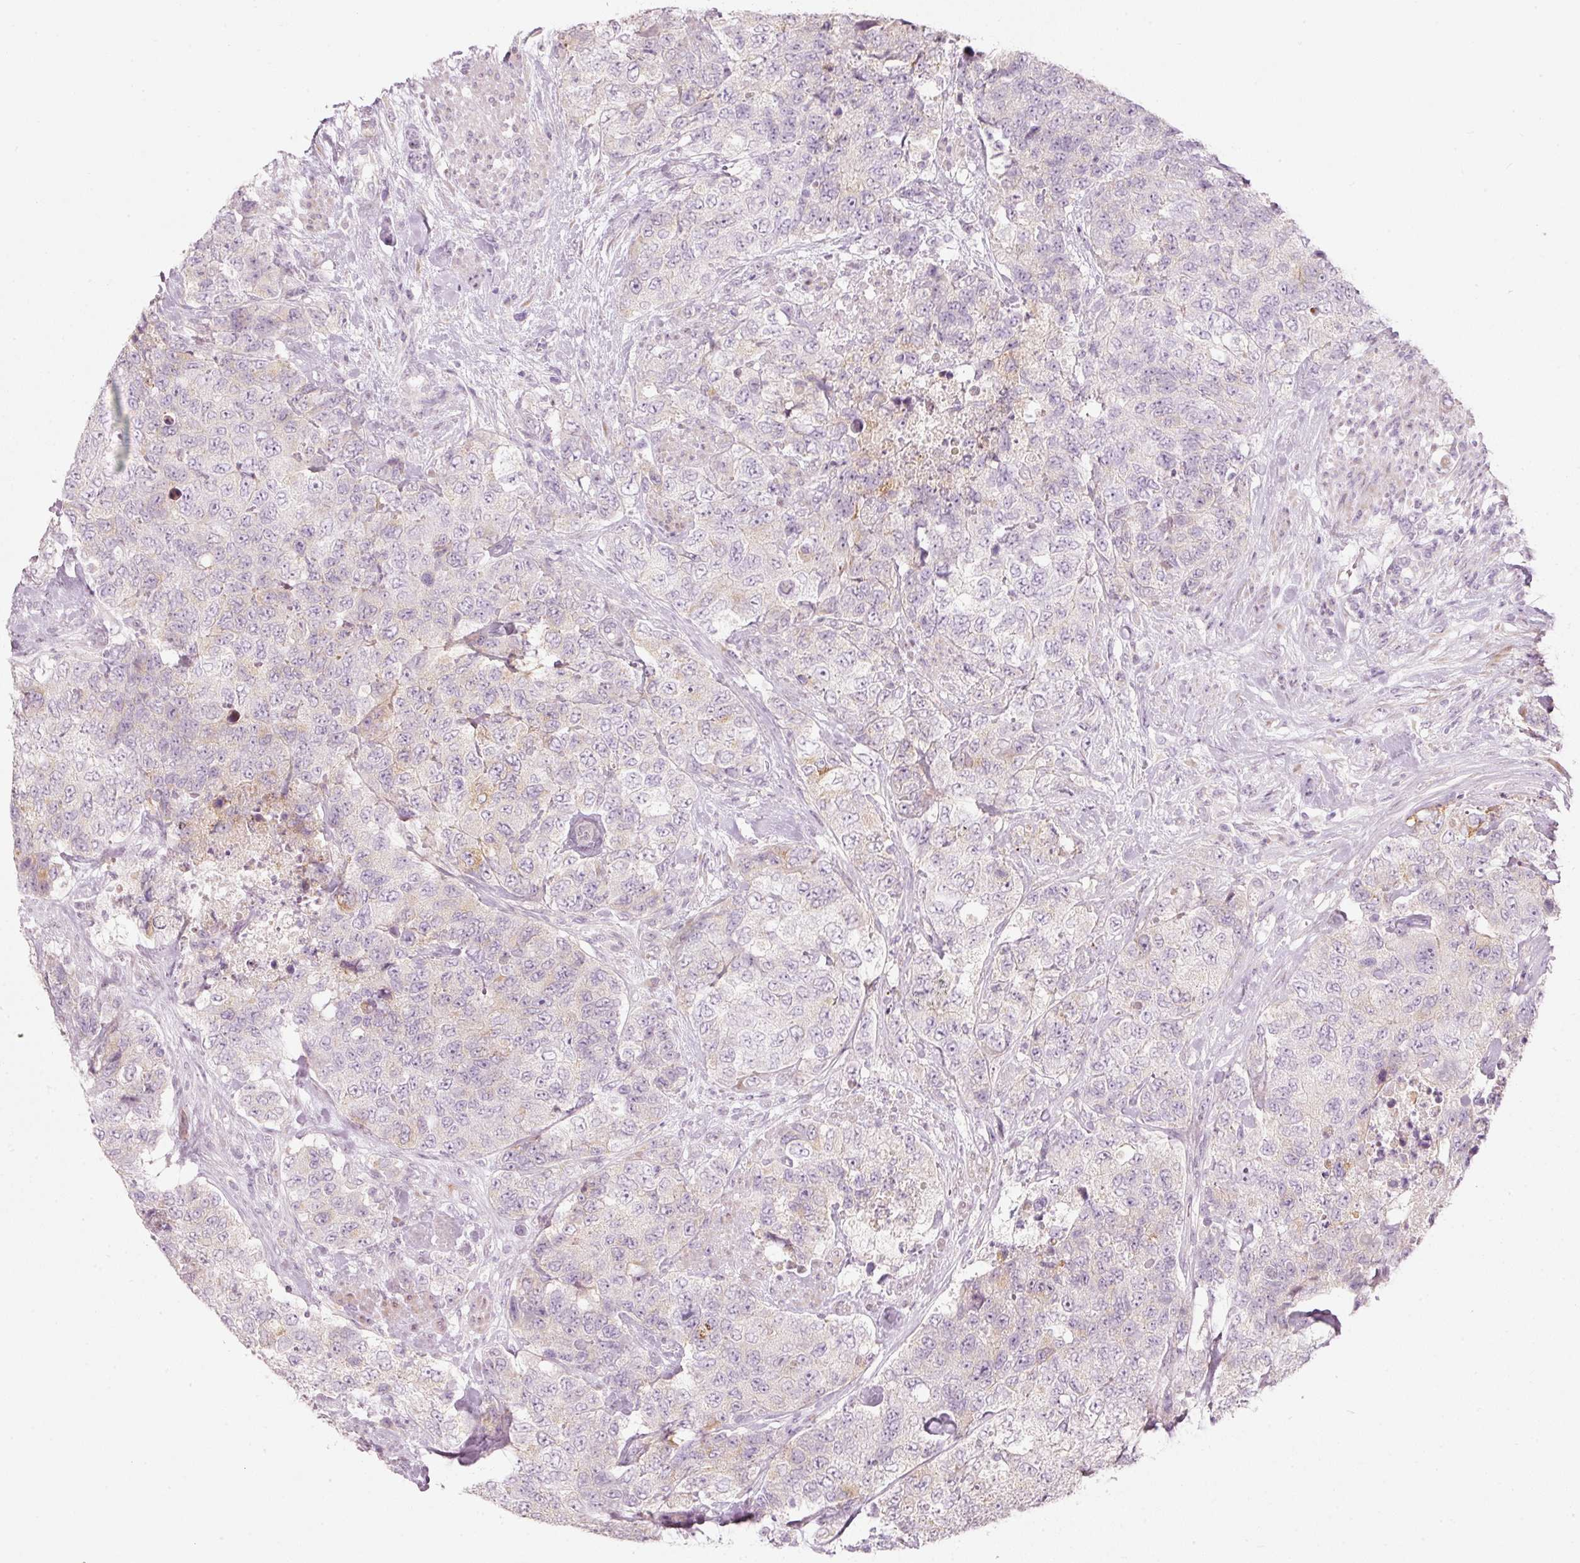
{"staining": {"intensity": "weak", "quantity": "<25%", "location": "cytoplasmic/membranous"}, "tissue": "urothelial cancer", "cell_type": "Tumor cells", "image_type": "cancer", "snomed": [{"axis": "morphology", "description": "Urothelial carcinoma, High grade"}, {"axis": "topography", "description": "Urinary bladder"}], "caption": "A high-resolution image shows immunohistochemistry staining of urothelial carcinoma (high-grade), which displays no significant expression in tumor cells.", "gene": "SLC20A1", "patient": {"sex": "female", "age": 78}}